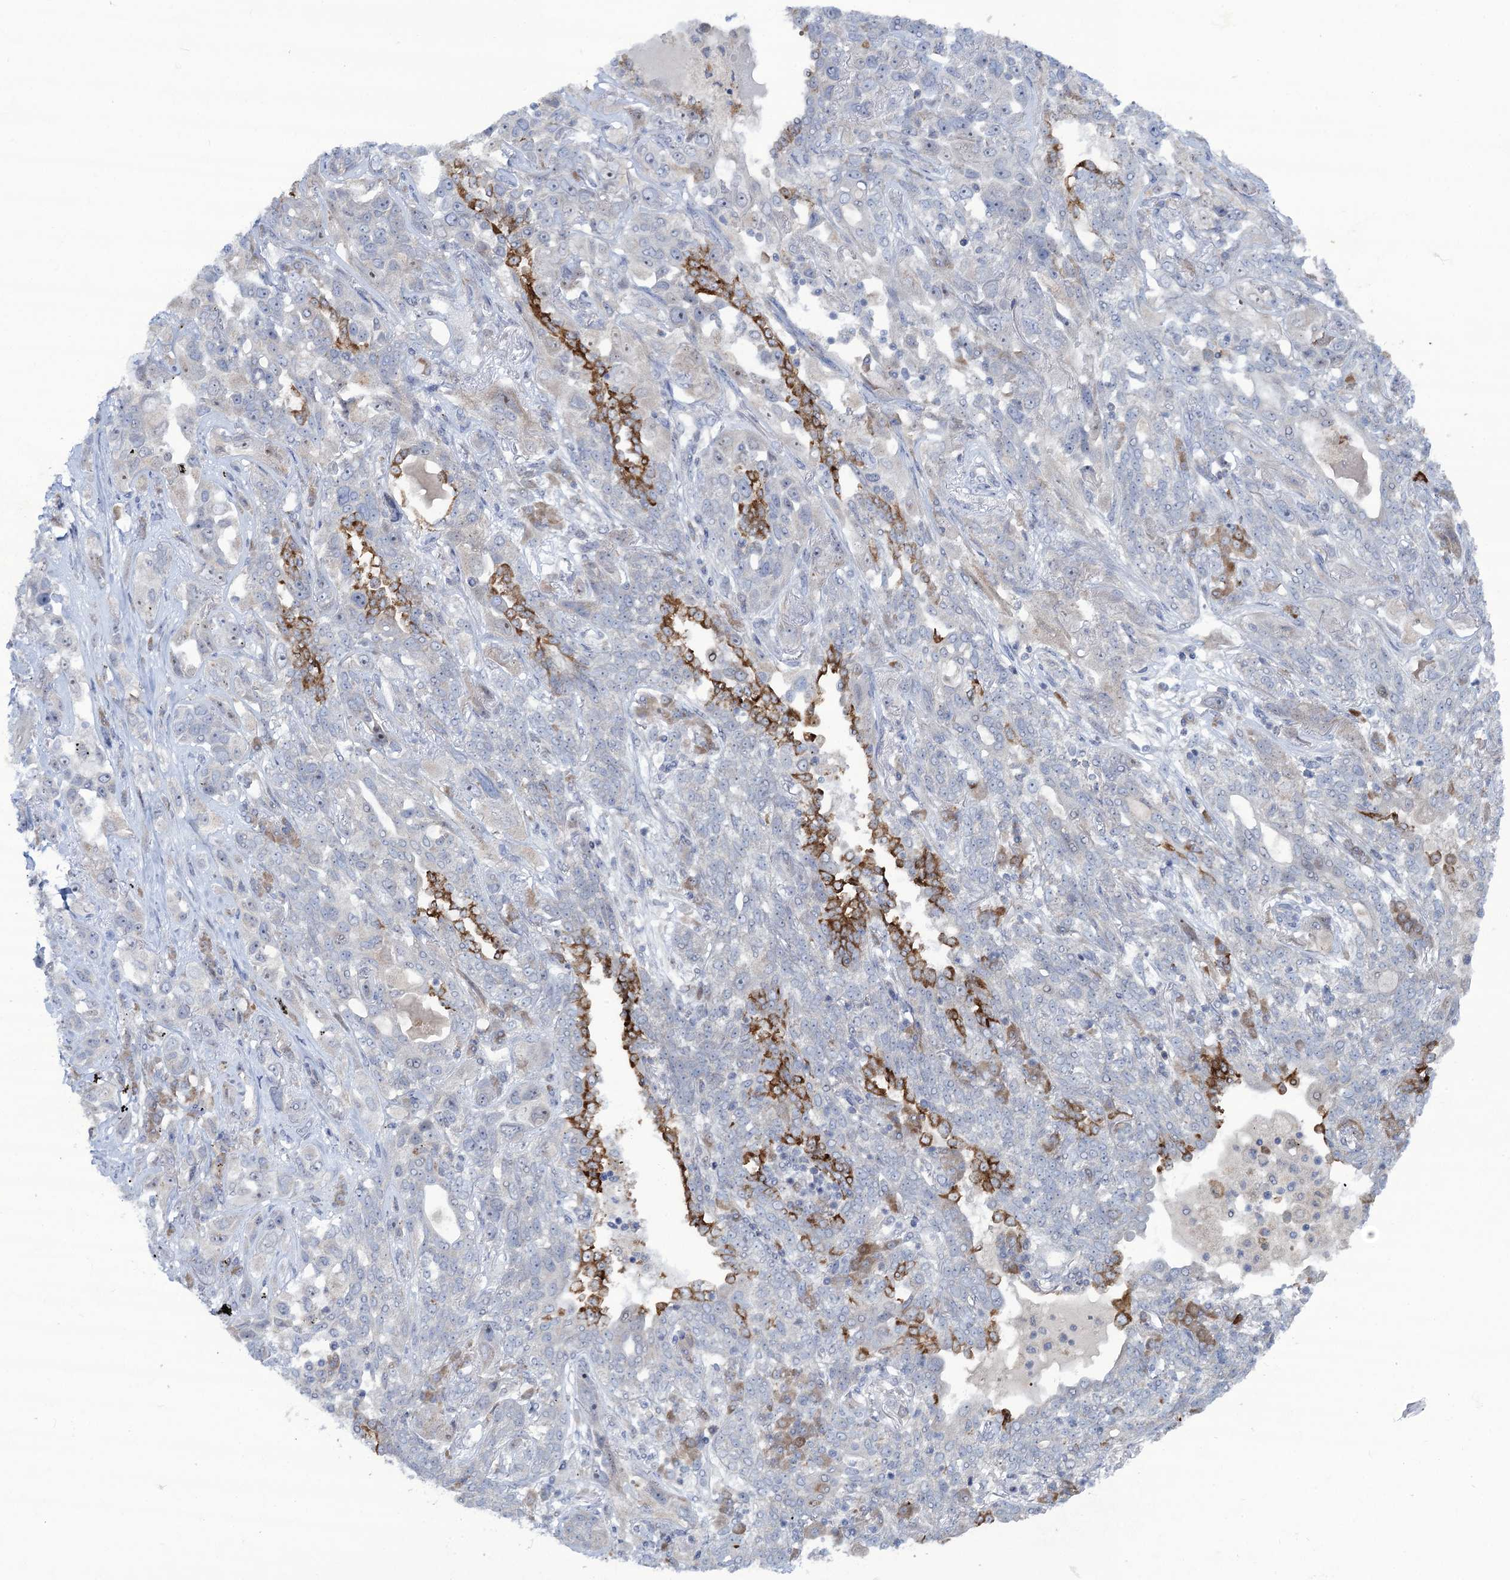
{"staining": {"intensity": "strong", "quantity": "<25%", "location": "cytoplasmic/membranous"}, "tissue": "lung cancer", "cell_type": "Tumor cells", "image_type": "cancer", "snomed": [{"axis": "morphology", "description": "Squamous cell carcinoma, NOS"}, {"axis": "topography", "description": "Lung"}], "caption": "IHC of human lung cancer (squamous cell carcinoma) demonstrates medium levels of strong cytoplasmic/membranous staining in approximately <25% of tumor cells.", "gene": "QPCTL", "patient": {"sex": "female", "age": 70}}